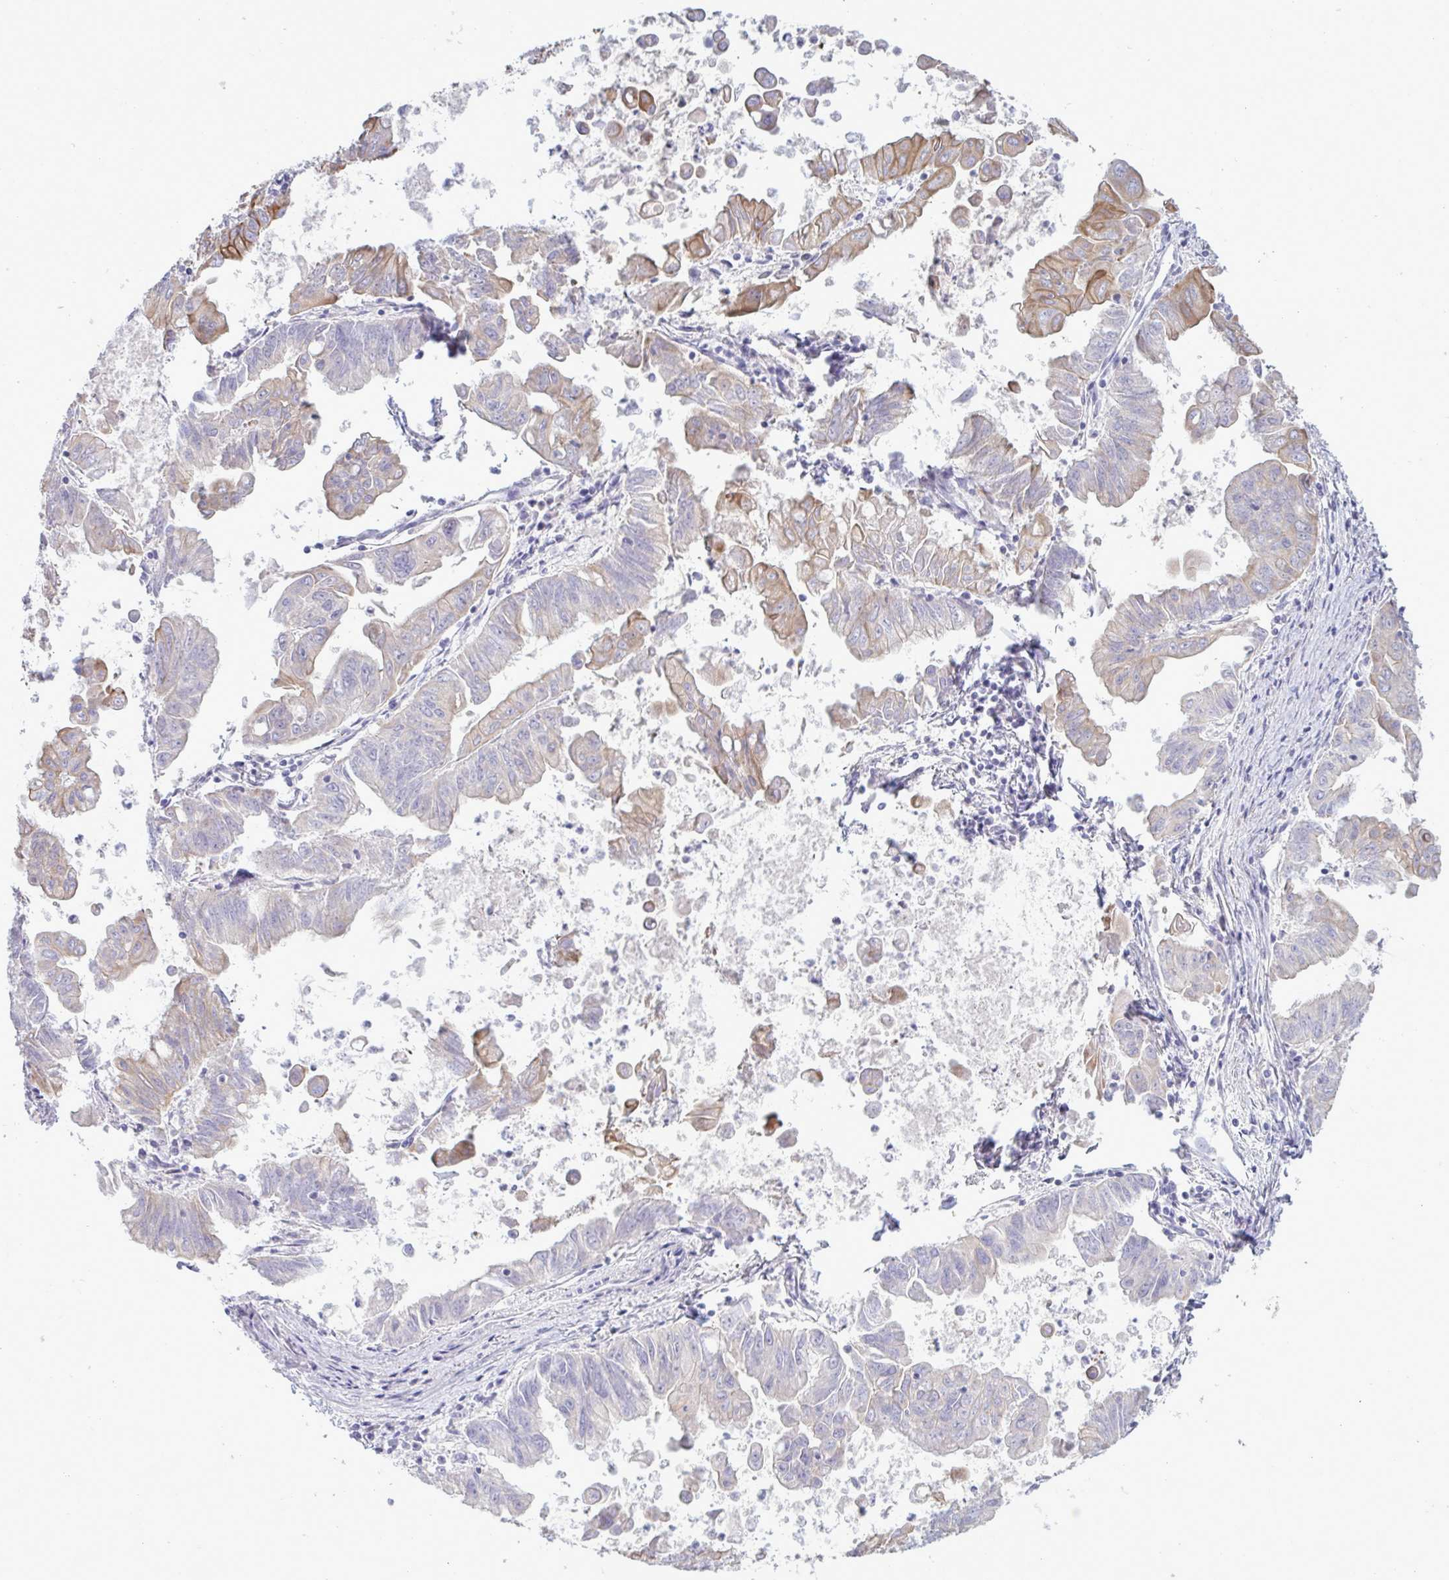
{"staining": {"intensity": "weak", "quantity": "<25%", "location": "cytoplasmic/membranous"}, "tissue": "stomach cancer", "cell_type": "Tumor cells", "image_type": "cancer", "snomed": [{"axis": "morphology", "description": "Adenocarcinoma, NOS"}, {"axis": "topography", "description": "Stomach, upper"}], "caption": "Adenocarcinoma (stomach) was stained to show a protein in brown. There is no significant staining in tumor cells. The staining is performed using DAB brown chromogen with nuclei counter-stained in using hematoxylin.", "gene": "TENT5D", "patient": {"sex": "male", "age": 80}}